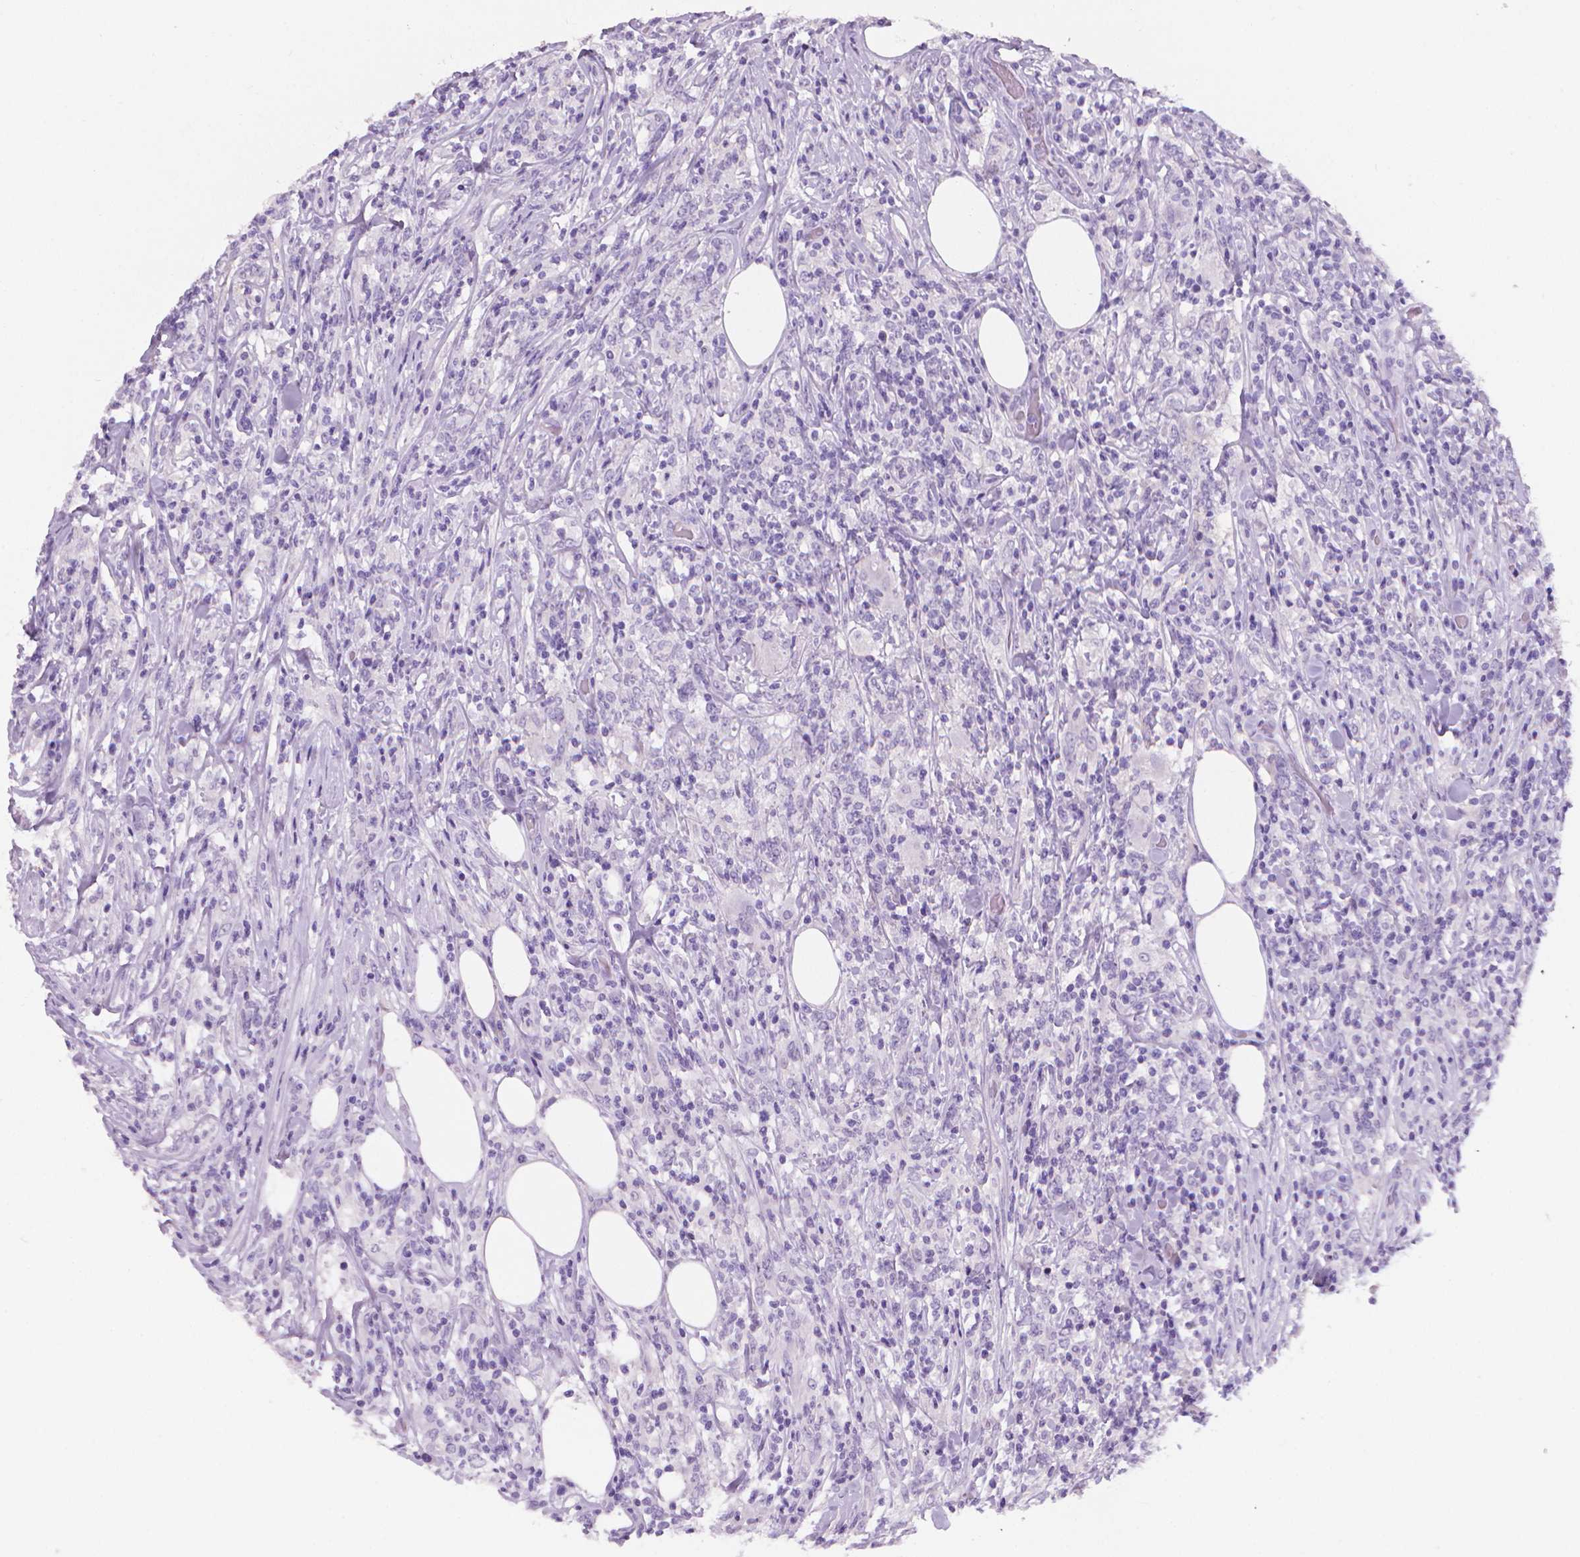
{"staining": {"intensity": "negative", "quantity": "none", "location": "none"}, "tissue": "lymphoma", "cell_type": "Tumor cells", "image_type": "cancer", "snomed": [{"axis": "morphology", "description": "Malignant lymphoma, non-Hodgkin's type, High grade"}, {"axis": "topography", "description": "Lymph node"}], "caption": "High power microscopy histopathology image of an IHC histopathology image of high-grade malignant lymphoma, non-Hodgkin's type, revealing no significant staining in tumor cells. Nuclei are stained in blue.", "gene": "XPNPEP2", "patient": {"sex": "female", "age": 84}}